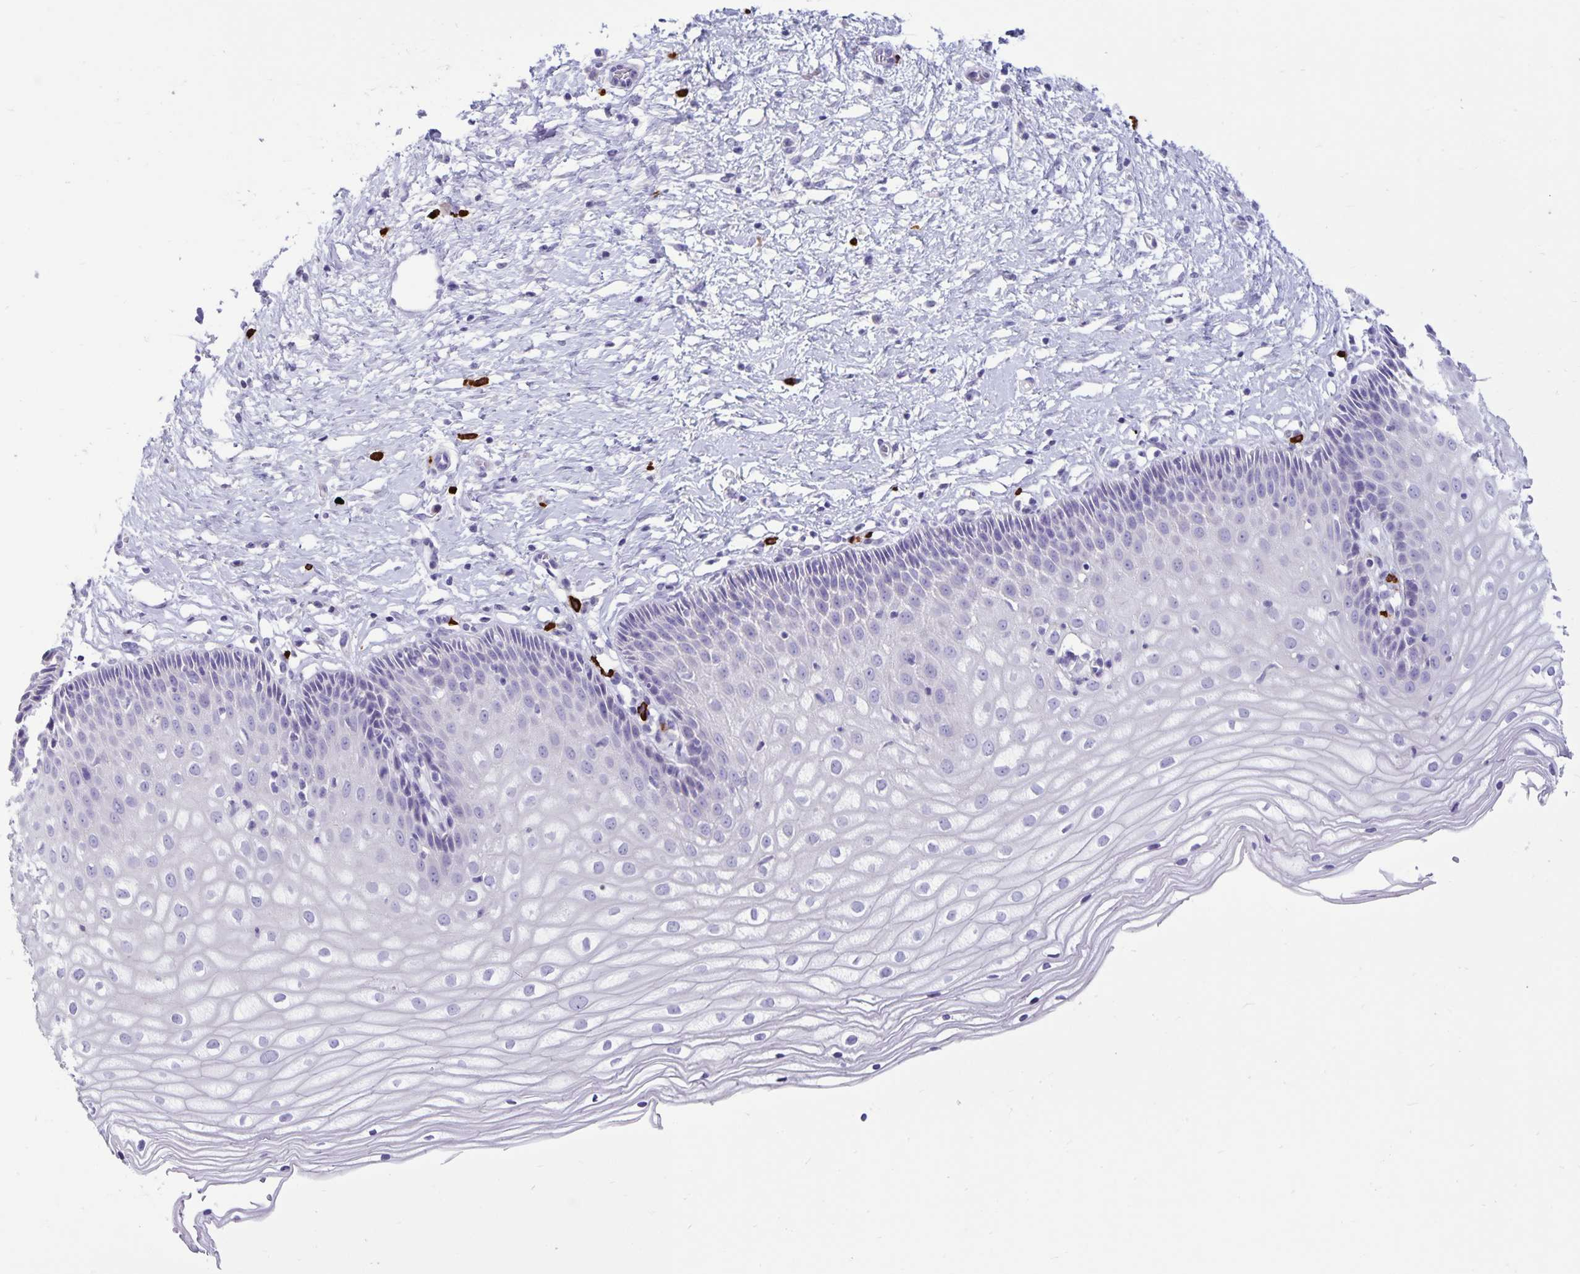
{"staining": {"intensity": "negative", "quantity": "none", "location": "none"}, "tissue": "cervix", "cell_type": "Glandular cells", "image_type": "normal", "snomed": [{"axis": "morphology", "description": "Normal tissue, NOS"}, {"axis": "topography", "description": "Cervix"}], "caption": "DAB (3,3'-diaminobenzidine) immunohistochemical staining of normal cervix reveals no significant staining in glandular cells.", "gene": "IBTK", "patient": {"sex": "female", "age": 36}}